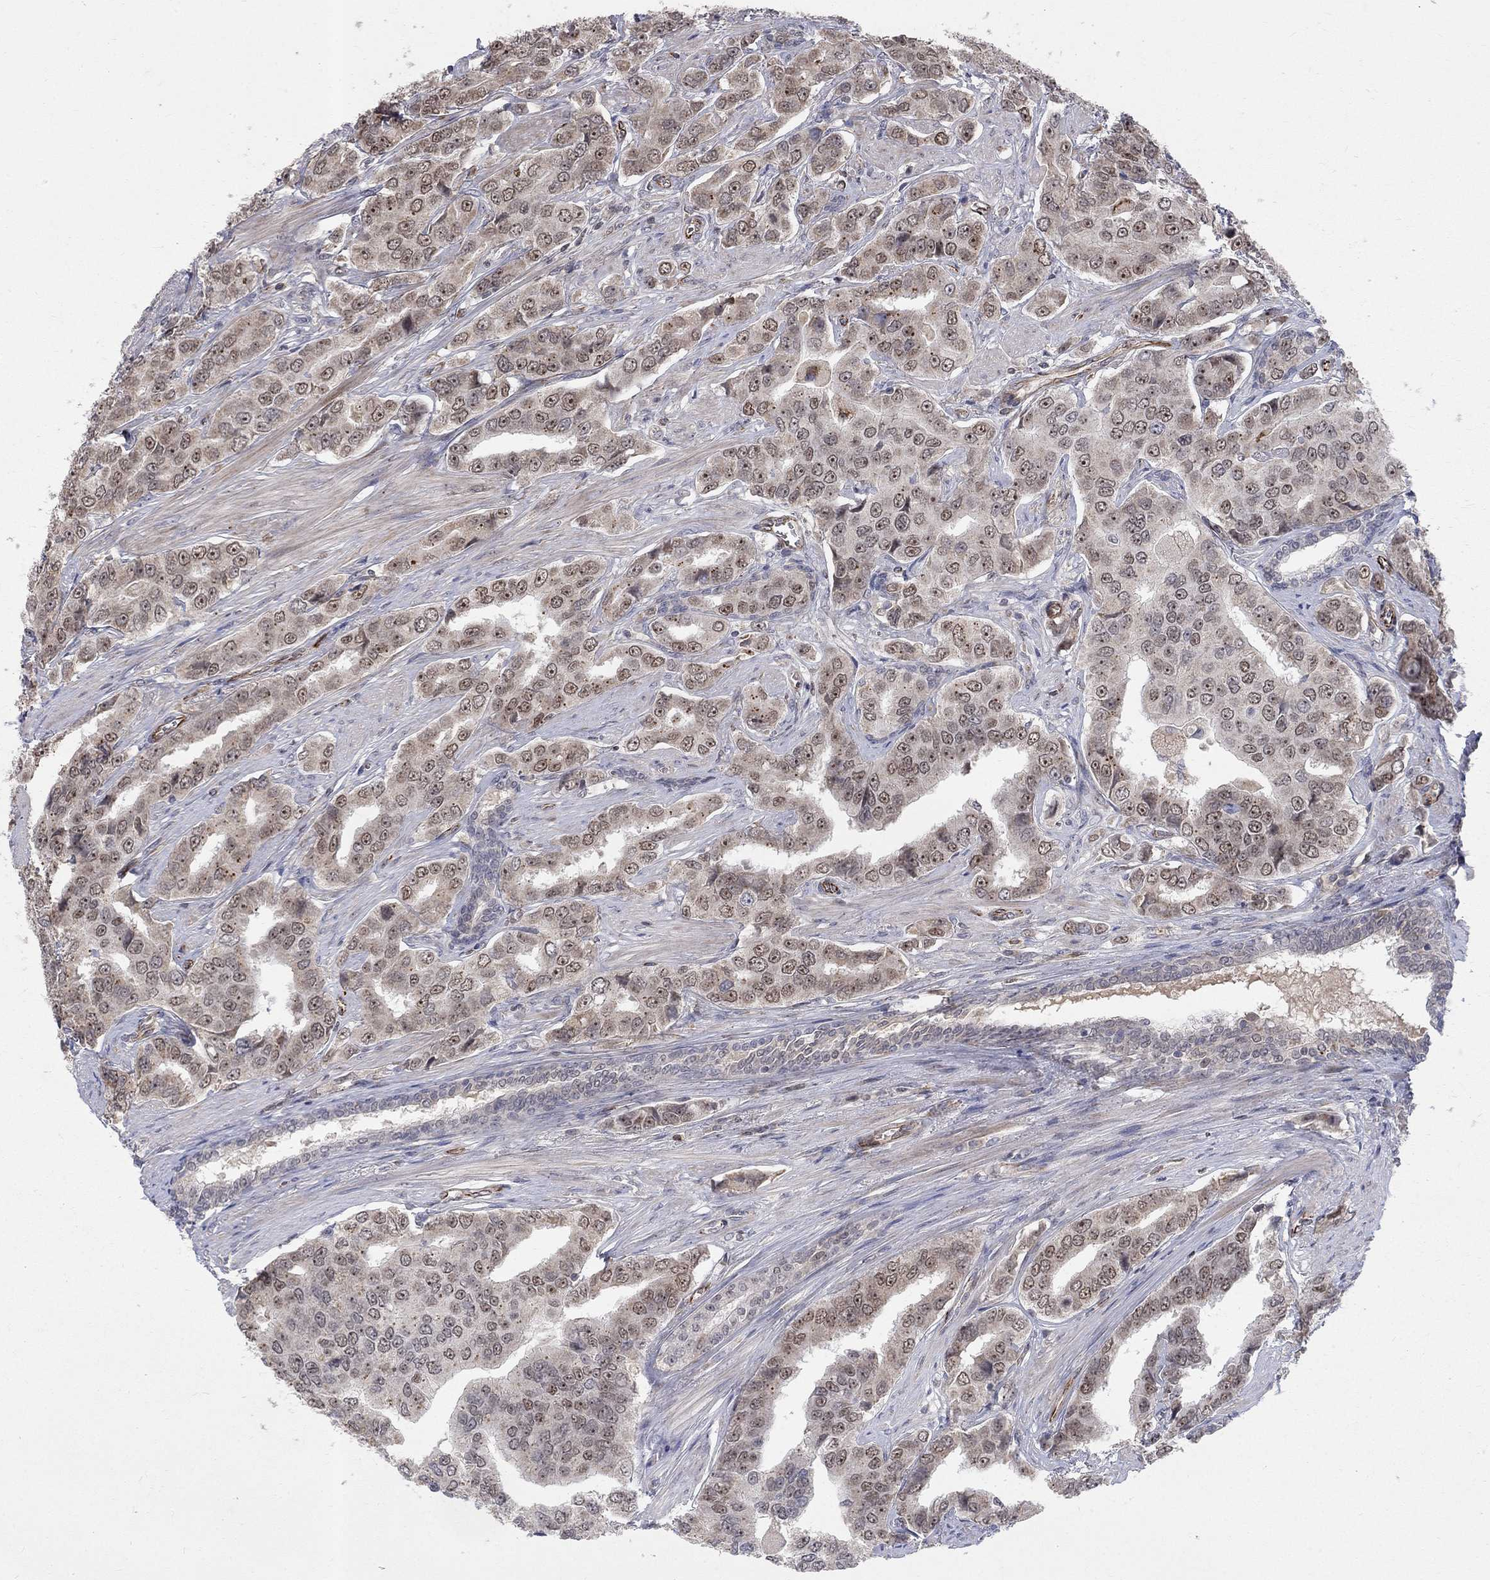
{"staining": {"intensity": "weak", "quantity": "25%-75%", "location": "nuclear"}, "tissue": "prostate cancer", "cell_type": "Tumor cells", "image_type": "cancer", "snomed": [{"axis": "morphology", "description": "Adenocarcinoma, NOS"}, {"axis": "topography", "description": "Prostate and seminal vesicle, NOS"}, {"axis": "topography", "description": "Prostate"}], "caption": "High-magnification brightfield microscopy of prostate cancer stained with DAB (brown) and counterstained with hematoxylin (blue). tumor cells exhibit weak nuclear positivity is identified in approximately25%-75% of cells.", "gene": "MSRA", "patient": {"sex": "male", "age": 69}}